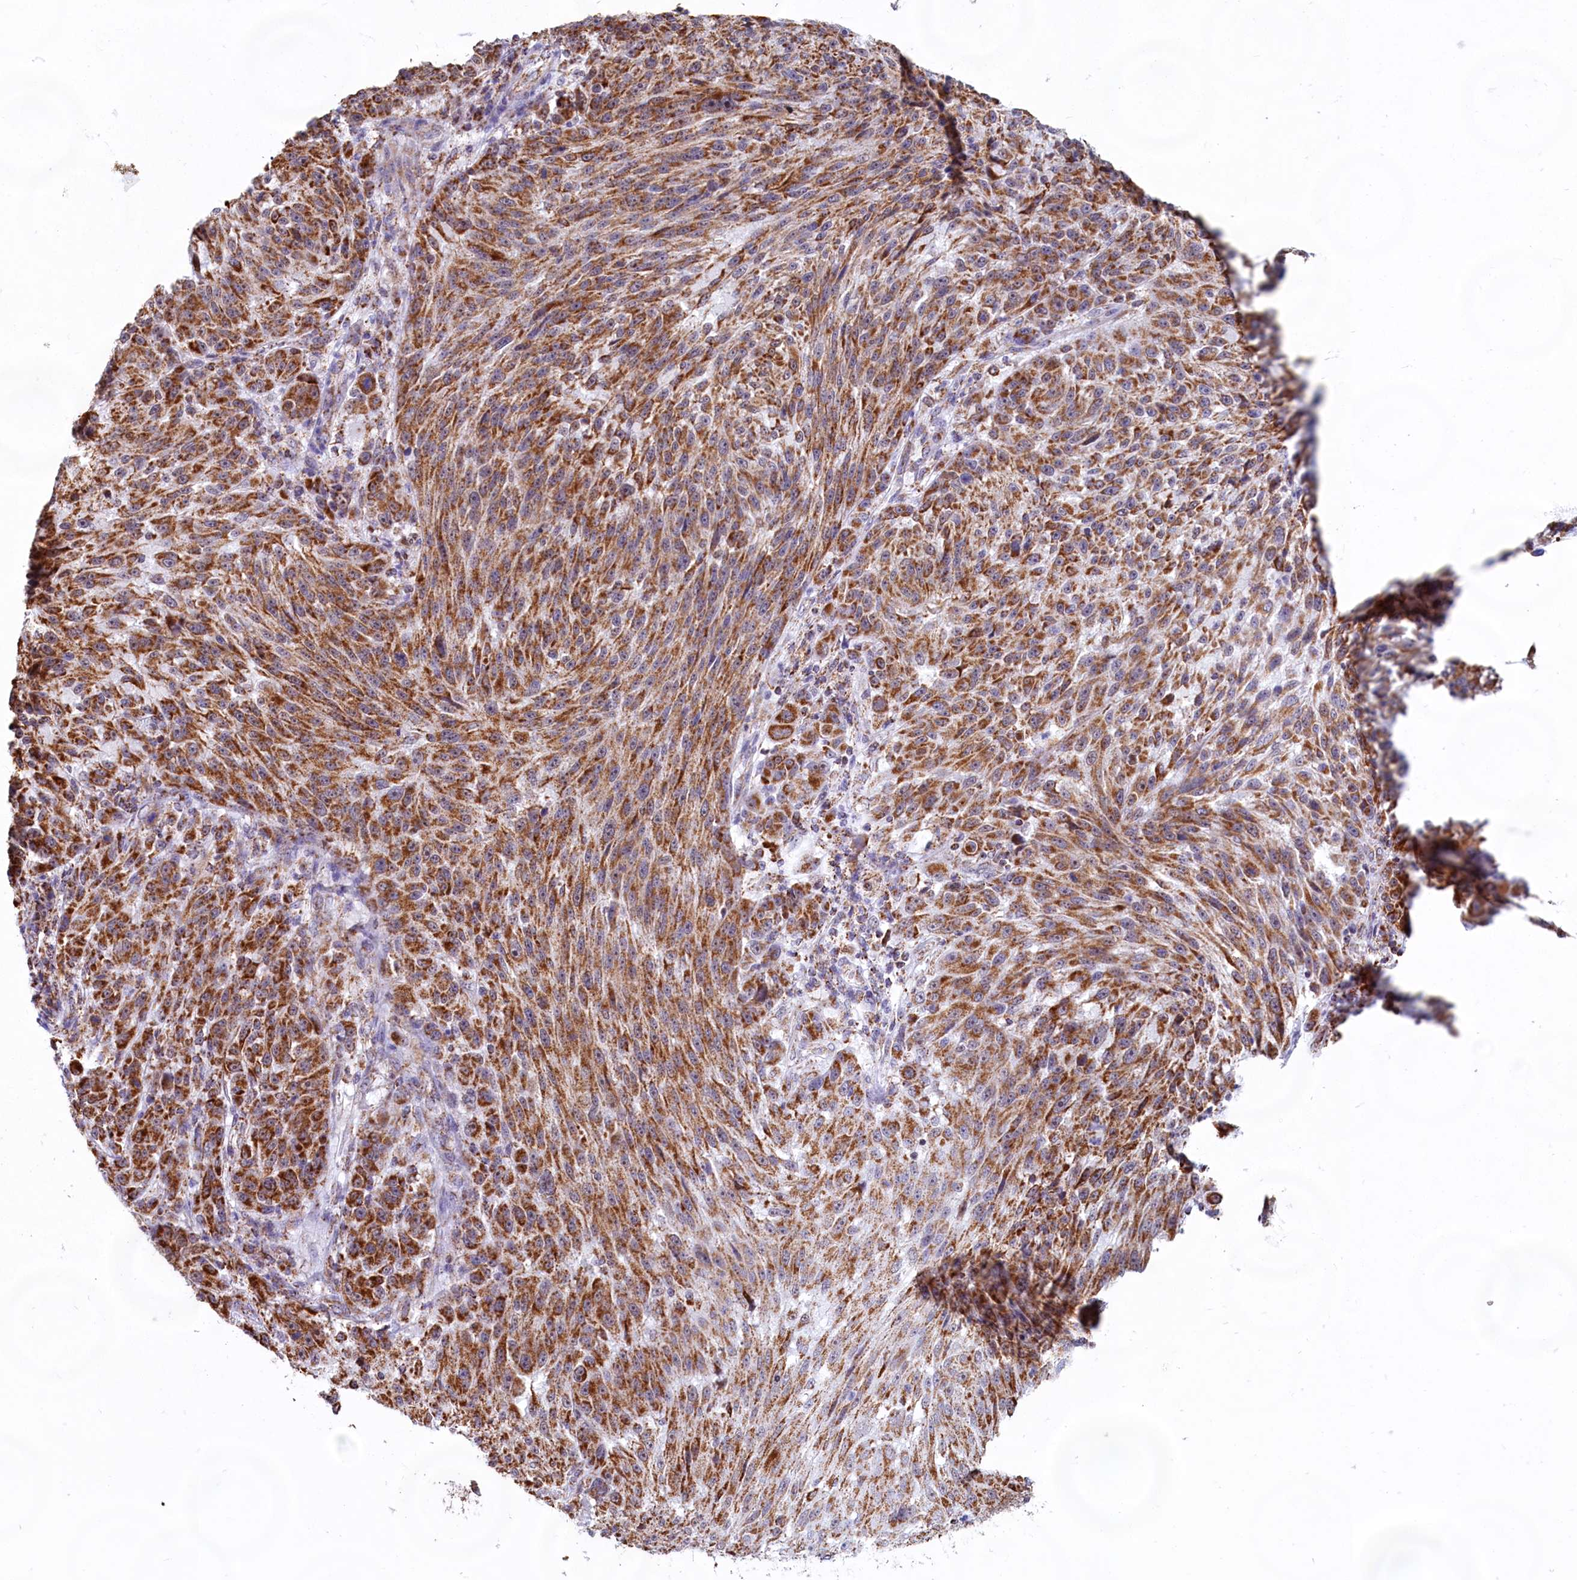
{"staining": {"intensity": "moderate", "quantity": ">75%", "location": "cytoplasmic/membranous"}, "tissue": "melanoma", "cell_type": "Tumor cells", "image_type": "cancer", "snomed": [{"axis": "morphology", "description": "Malignant melanoma, NOS"}, {"axis": "topography", "description": "Skin"}], "caption": "This is a histology image of immunohistochemistry (IHC) staining of malignant melanoma, which shows moderate positivity in the cytoplasmic/membranous of tumor cells.", "gene": "C1D", "patient": {"sex": "male", "age": 53}}